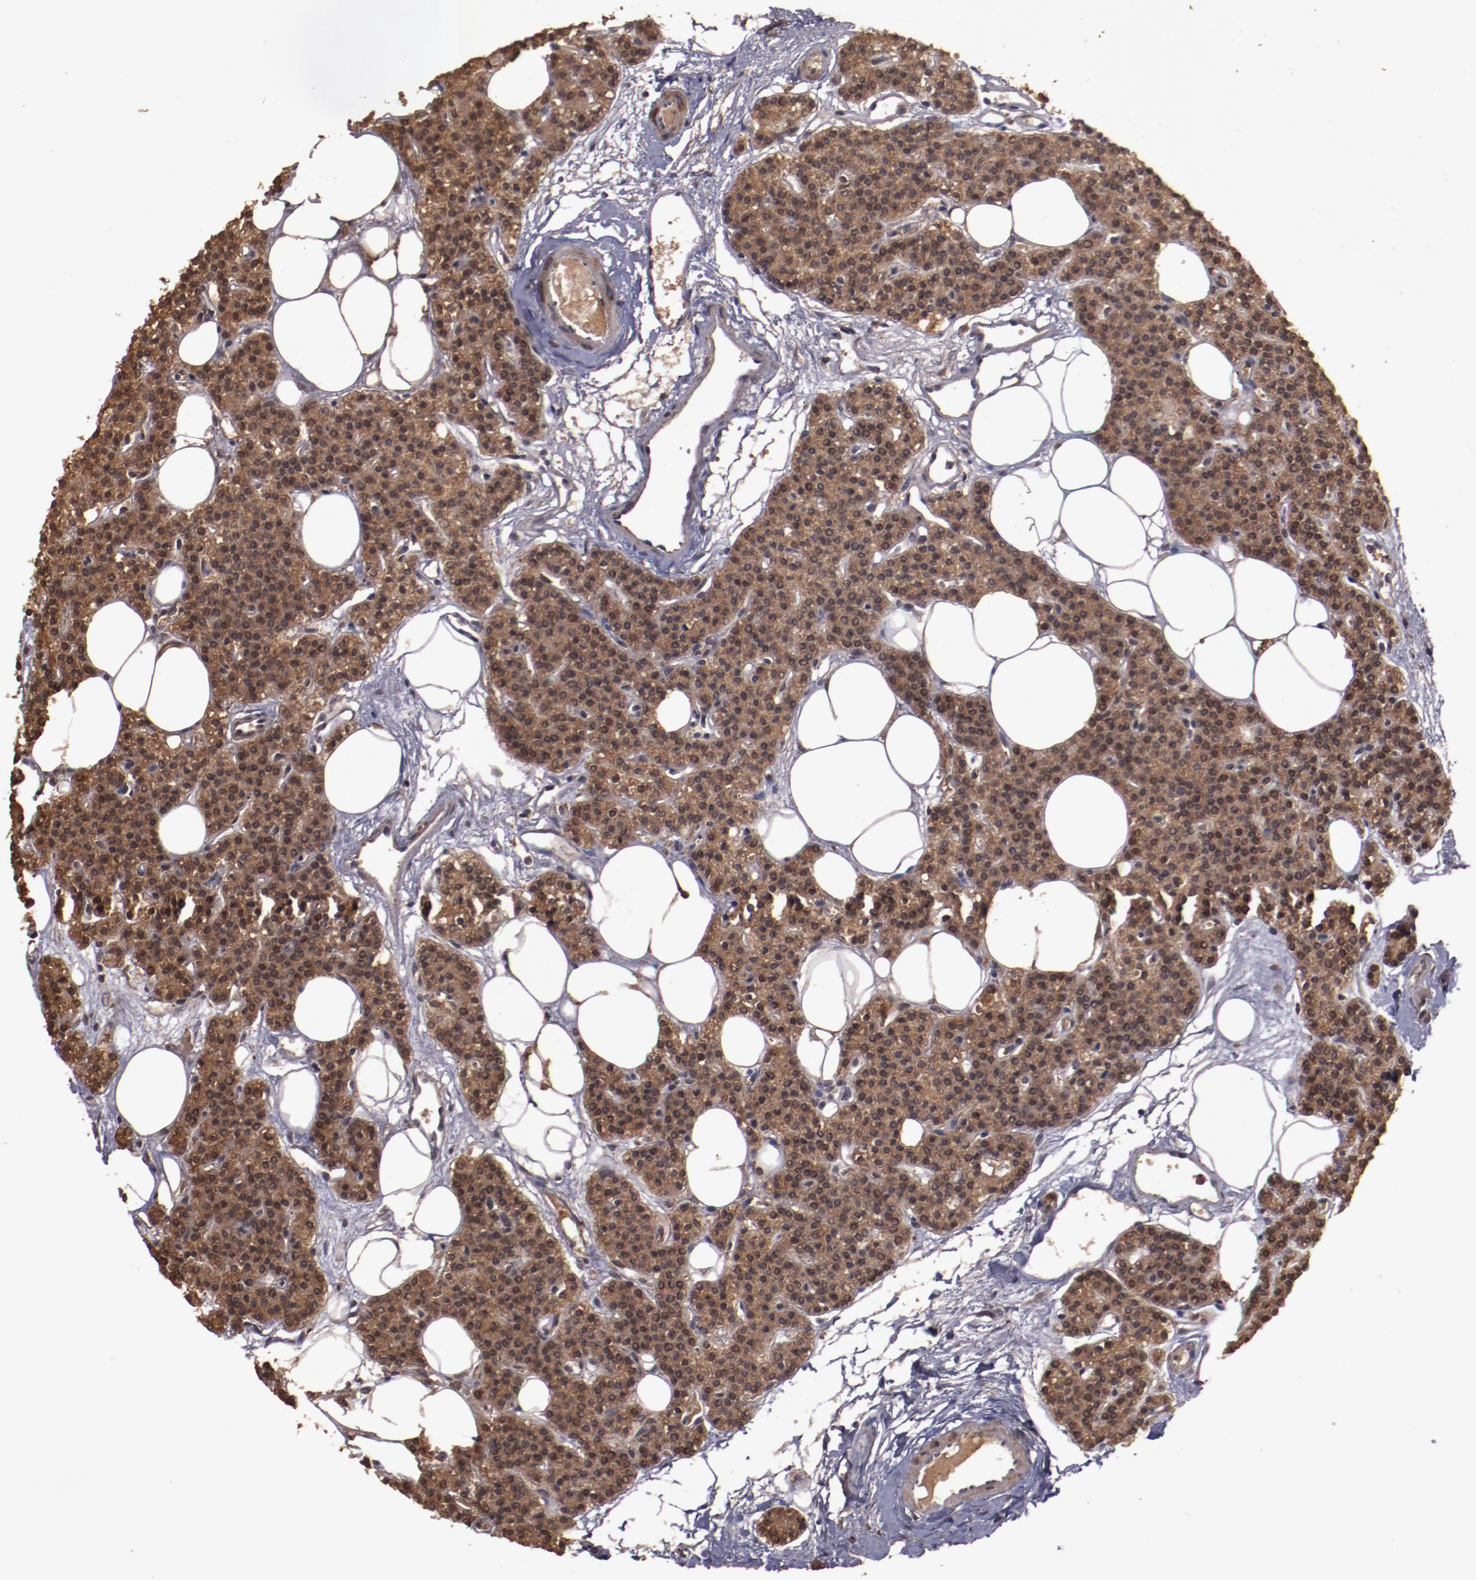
{"staining": {"intensity": "strong", "quantity": ">75%", "location": "cytoplasmic/membranous"}, "tissue": "parathyroid gland", "cell_type": "Glandular cells", "image_type": "normal", "snomed": [{"axis": "morphology", "description": "Normal tissue, NOS"}, {"axis": "topography", "description": "Parathyroid gland"}], "caption": "Immunohistochemistry of unremarkable parathyroid gland shows high levels of strong cytoplasmic/membranous staining in about >75% of glandular cells. The staining is performed using DAB brown chromogen to label protein expression. The nuclei are counter-stained blue using hematoxylin.", "gene": "TXNDC16", "patient": {"sex": "male", "age": 24}}